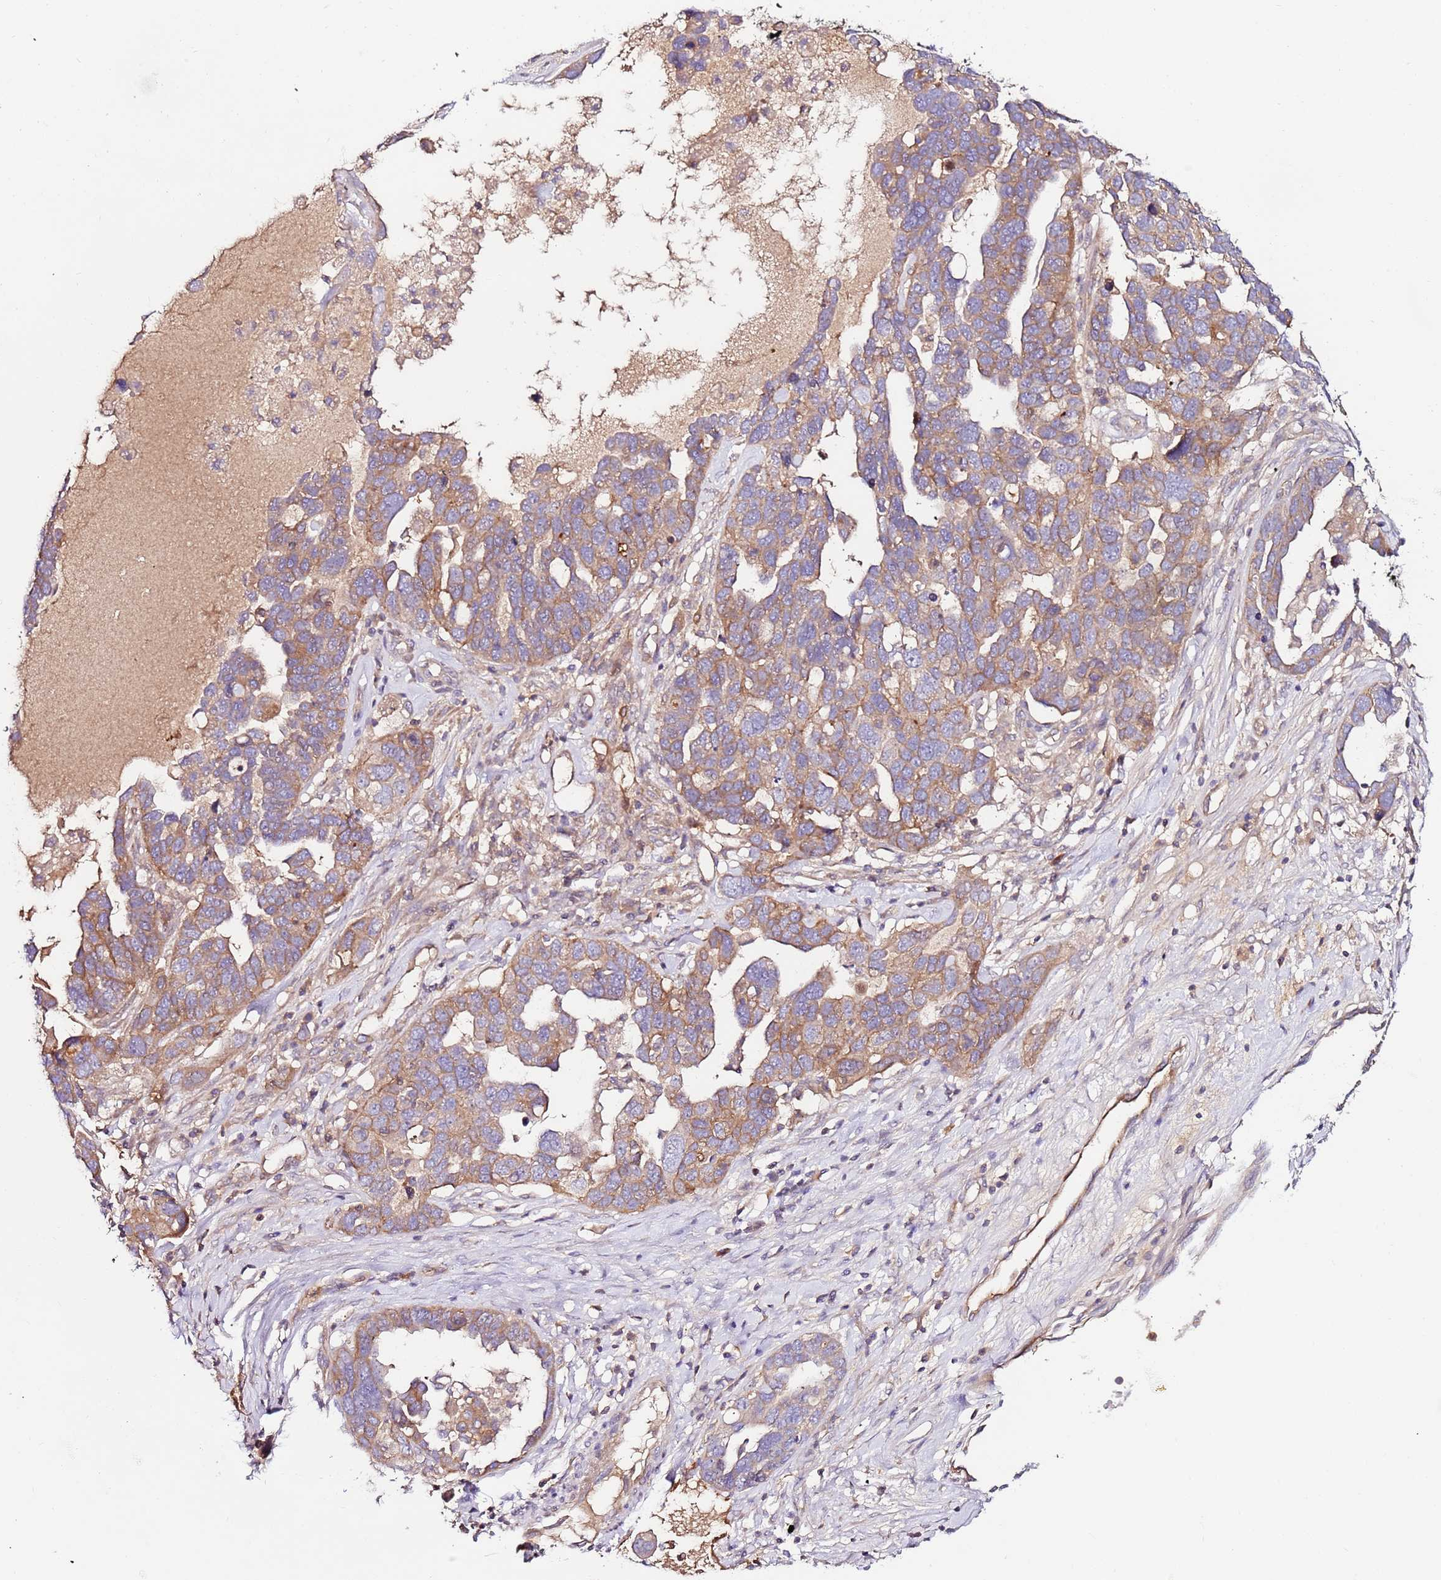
{"staining": {"intensity": "moderate", "quantity": ">75%", "location": "cytoplasmic/membranous"}, "tissue": "ovarian cancer", "cell_type": "Tumor cells", "image_type": "cancer", "snomed": [{"axis": "morphology", "description": "Cystadenocarcinoma, serous, NOS"}, {"axis": "topography", "description": "Ovary"}], "caption": "Protein analysis of ovarian cancer (serous cystadenocarcinoma) tissue reveals moderate cytoplasmic/membranous positivity in about >75% of tumor cells.", "gene": "FLVCR1", "patient": {"sex": "female", "age": 54}}